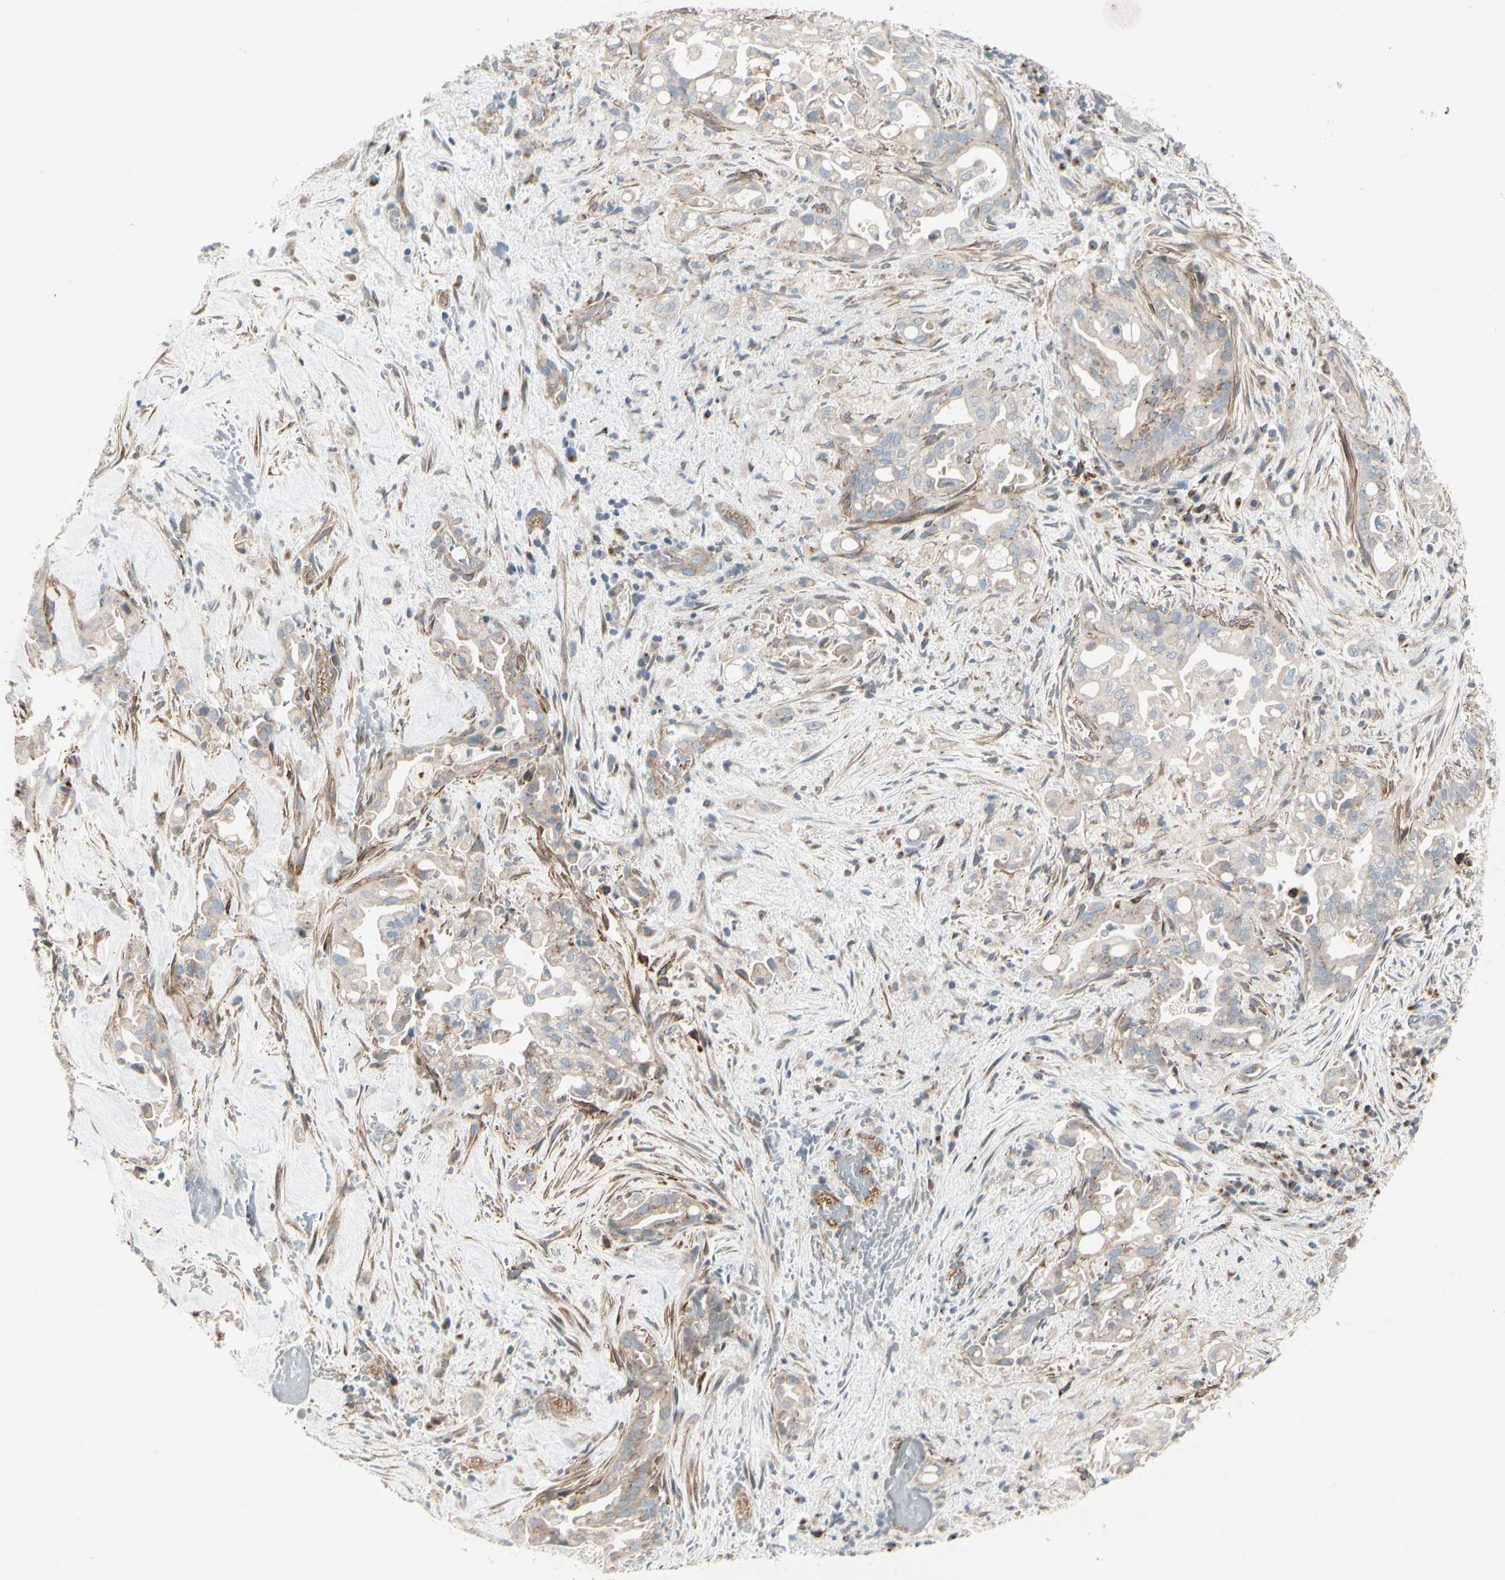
{"staining": {"intensity": "weak", "quantity": "25%-75%", "location": "cytoplasmic/membranous"}, "tissue": "liver cancer", "cell_type": "Tumor cells", "image_type": "cancer", "snomed": [{"axis": "morphology", "description": "Cholangiocarcinoma"}, {"axis": "topography", "description": "Liver"}], "caption": "A high-resolution micrograph shows immunohistochemistry staining of cholangiocarcinoma (liver), which reveals weak cytoplasmic/membranous staining in about 25%-75% of tumor cells.", "gene": "ABCA3", "patient": {"sex": "female", "age": 68}}